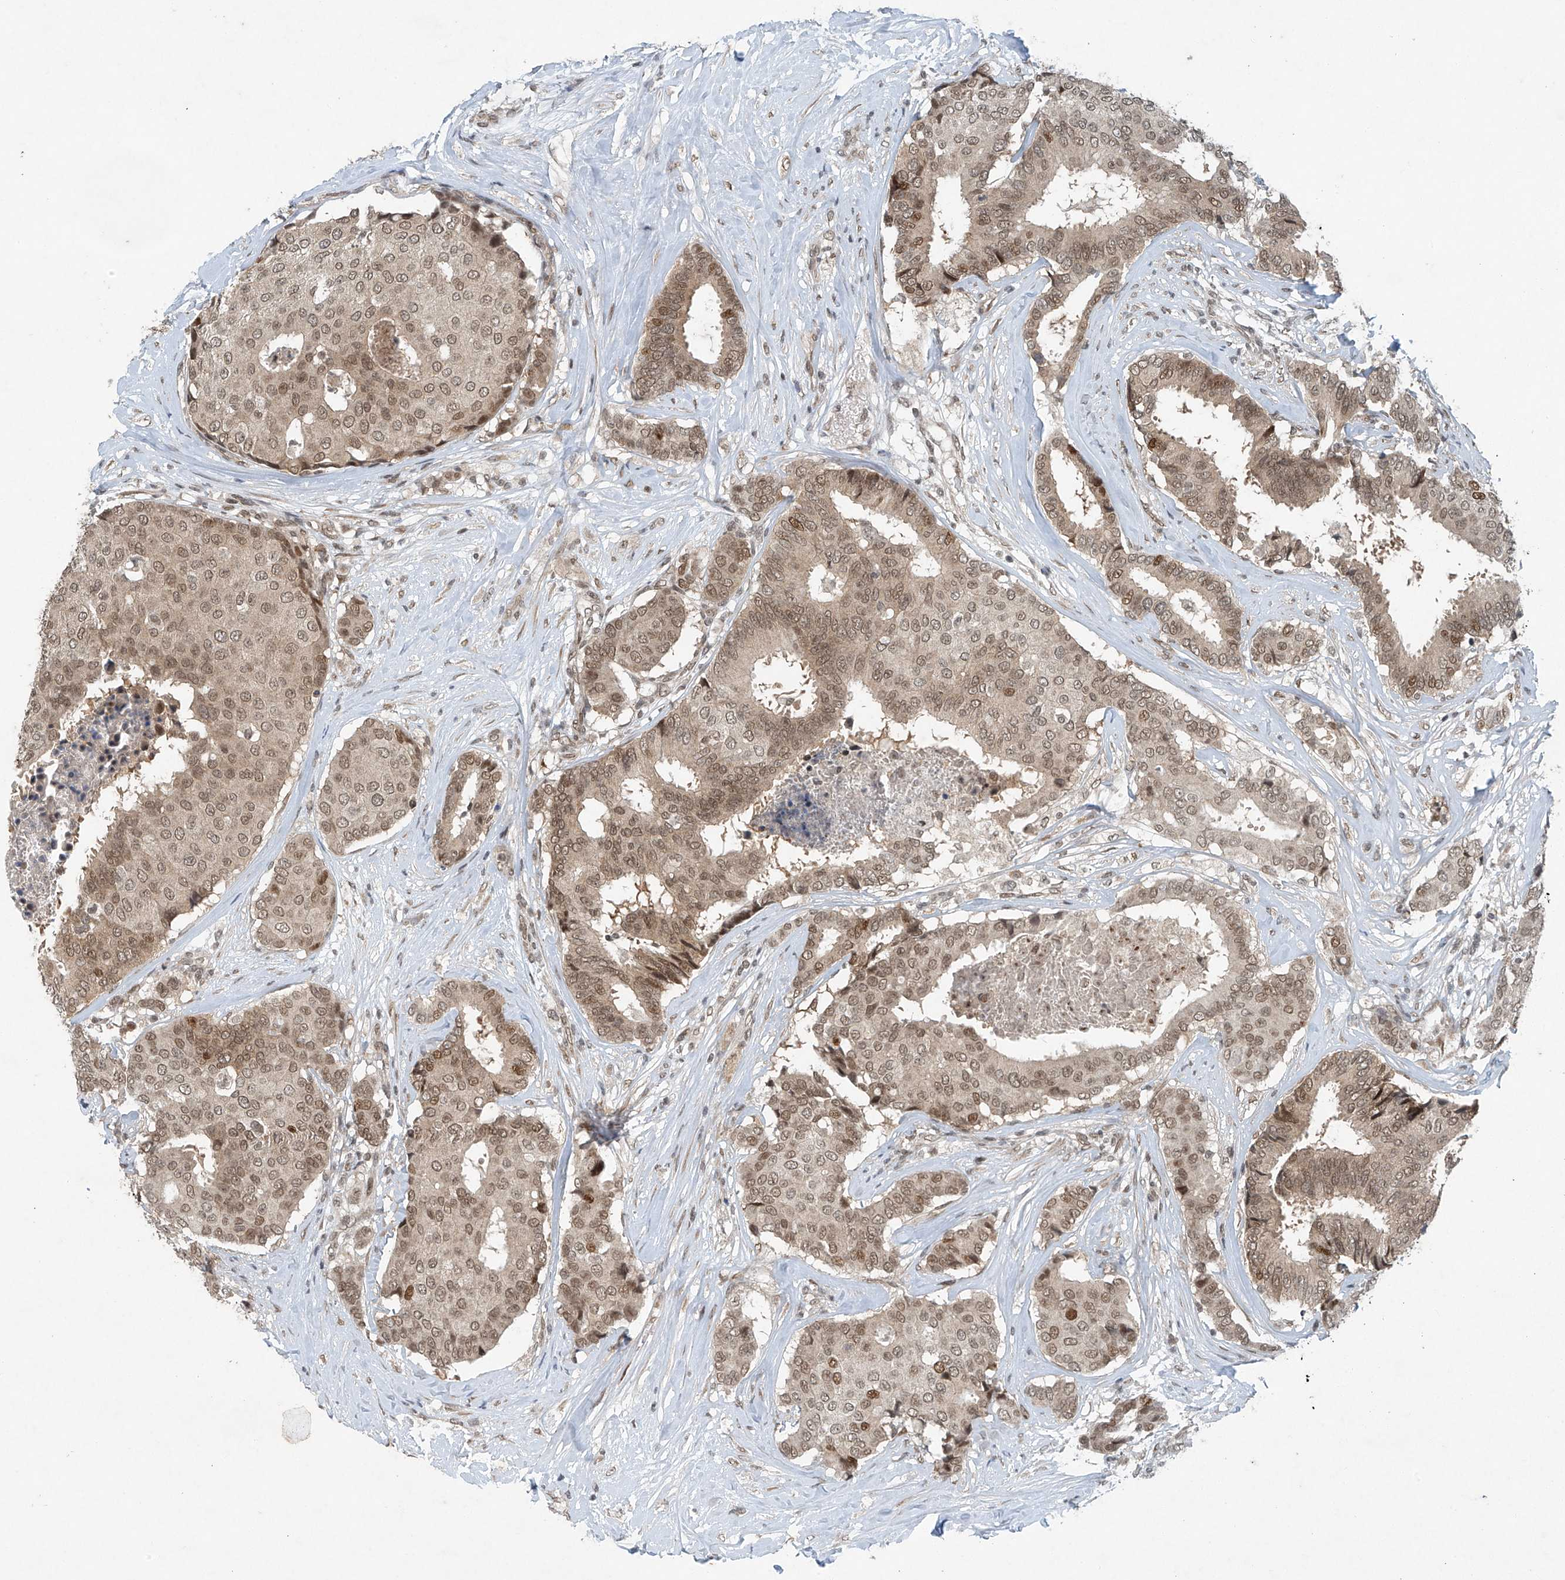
{"staining": {"intensity": "moderate", "quantity": ">75%", "location": "nuclear"}, "tissue": "breast cancer", "cell_type": "Tumor cells", "image_type": "cancer", "snomed": [{"axis": "morphology", "description": "Duct carcinoma"}, {"axis": "topography", "description": "Breast"}], "caption": "This is an image of immunohistochemistry (IHC) staining of breast cancer, which shows moderate expression in the nuclear of tumor cells.", "gene": "TAF8", "patient": {"sex": "female", "age": 75}}